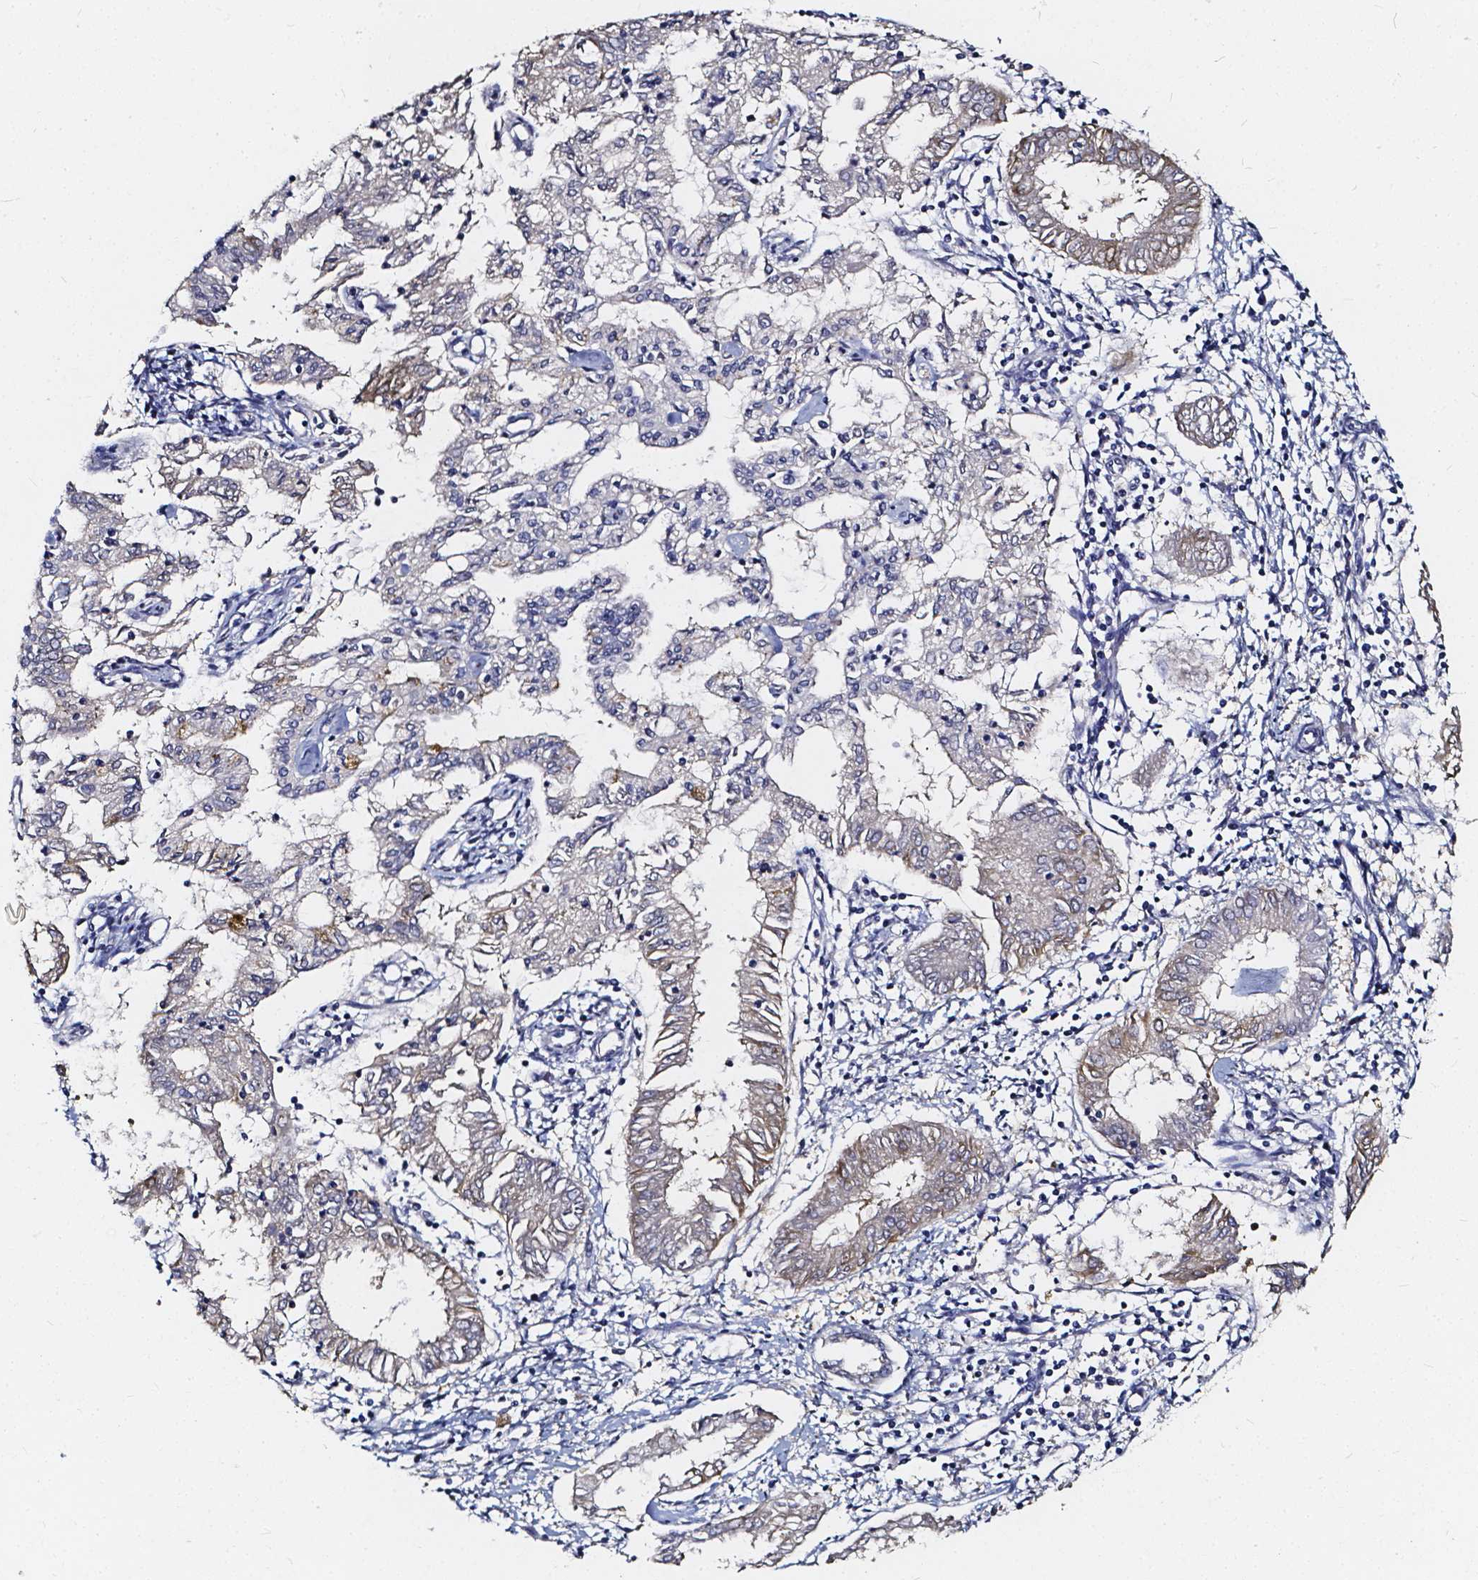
{"staining": {"intensity": "weak", "quantity": "<25%", "location": "cytoplasmic/membranous,nuclear"}, "tissue": "endometrial cancer", "cell_type": "Tumor cells", "image_type": "cancer", "snomed": [{"axis": "morphology", "description": "Adenocarcinoma, NOS"}, {"axis": "topography", "description": "Endometrium"}], "caption": "Tumor cells are negative for protein expression in human endometrial cancer (adenocarcinoma). (Brightfield microscopy of DAB immunohistochemistry (IHC) at high magnification).", "gene": "SOWAHA", "patient": {"sex": "female", "age": 68}}